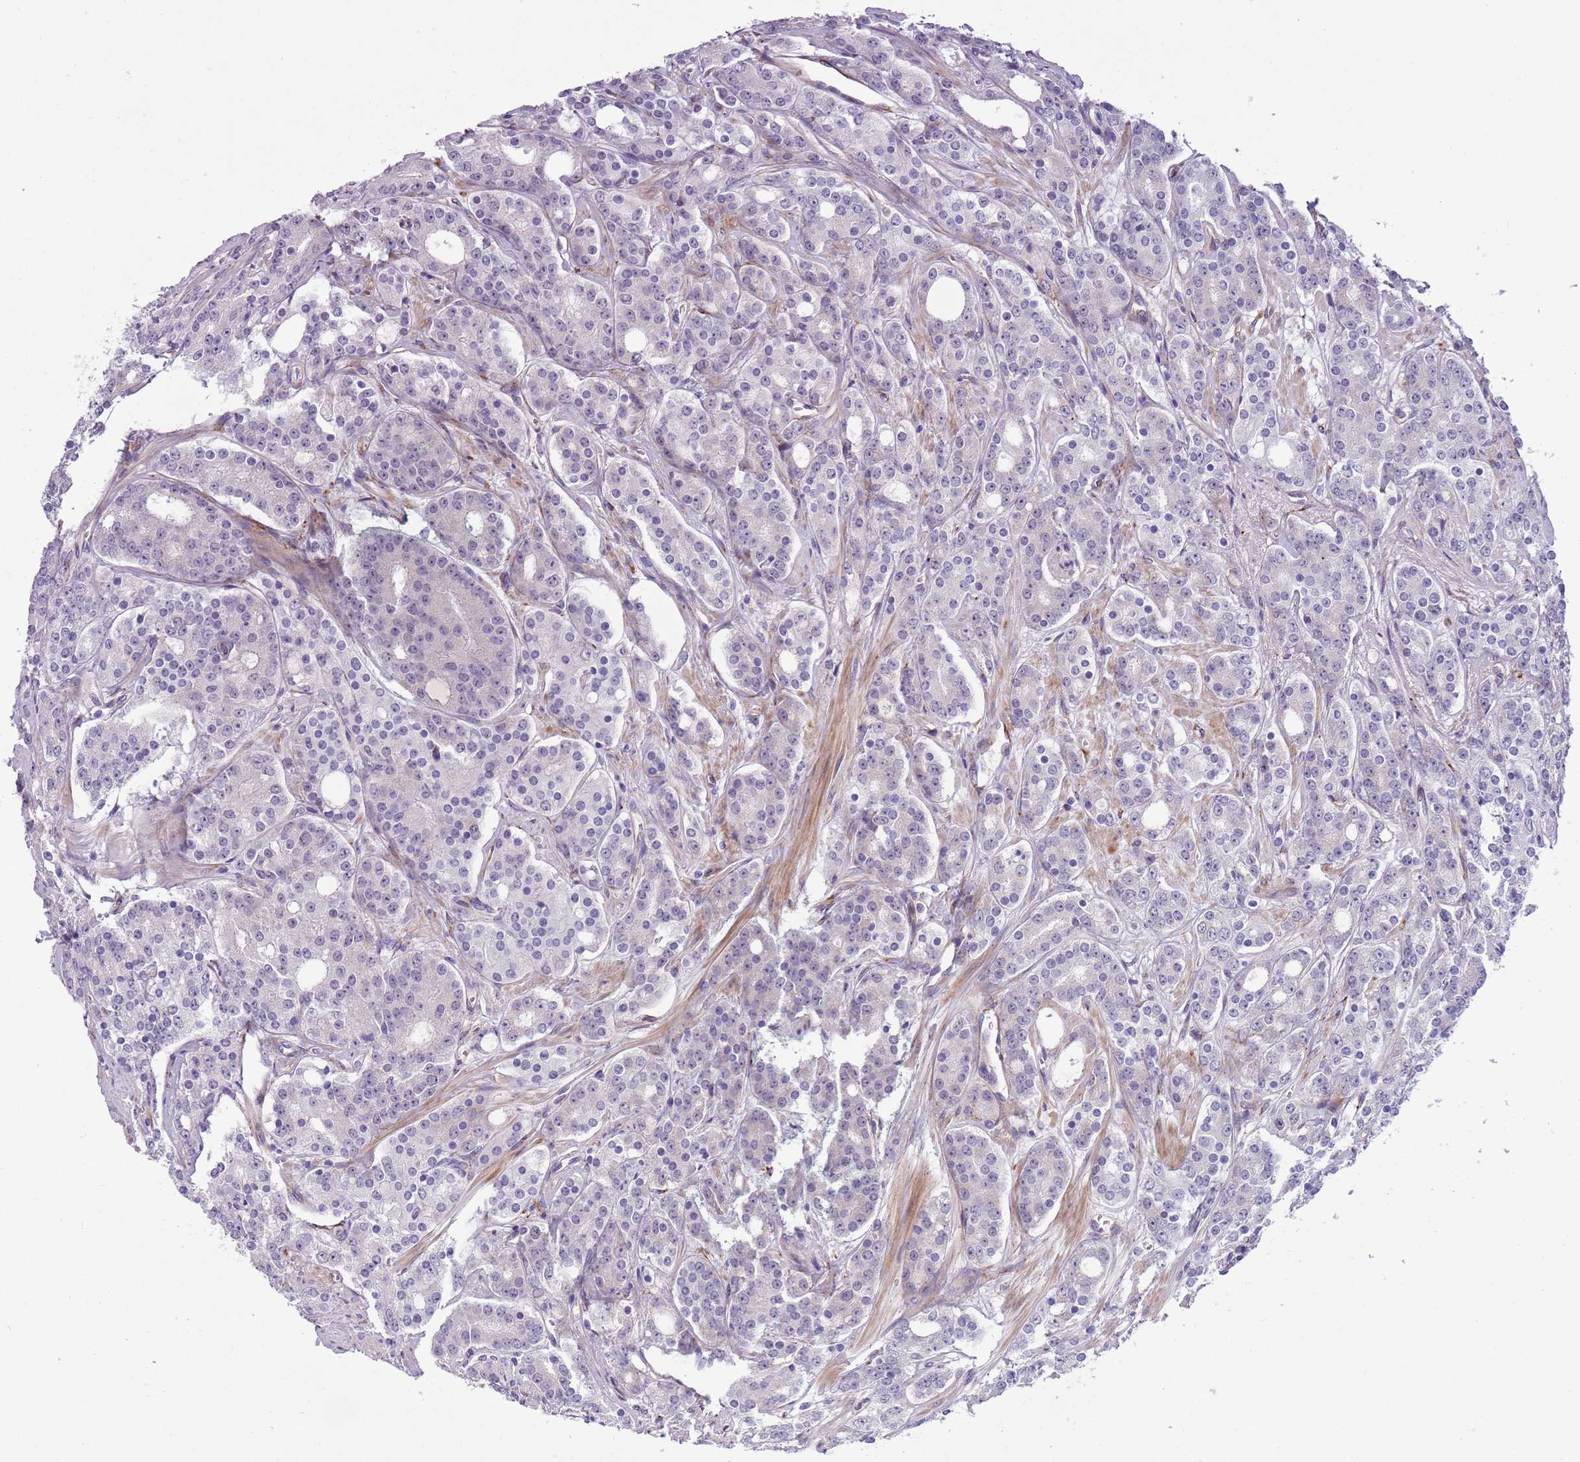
{"staining": {"intensity": "negative", "quantity": "none", "location": "none"}, "tissue": "prostate cancer", "cell_type": "Tumor cells", "image_type": "cancer", "snomed": [{"axis": "morphology", "description": "Adenocarcinoma, High grade"}, {"axis": "topography", "description": "Prostate"}], "caption": "An IHC micrograph of prostate high-grade adenocarcinoma is shown. There is no staining in tumor cells of prostate high-grade adenocarcinoma.", "gene": "MRPL32", "patient": {"sex": "male", "age": 62}}